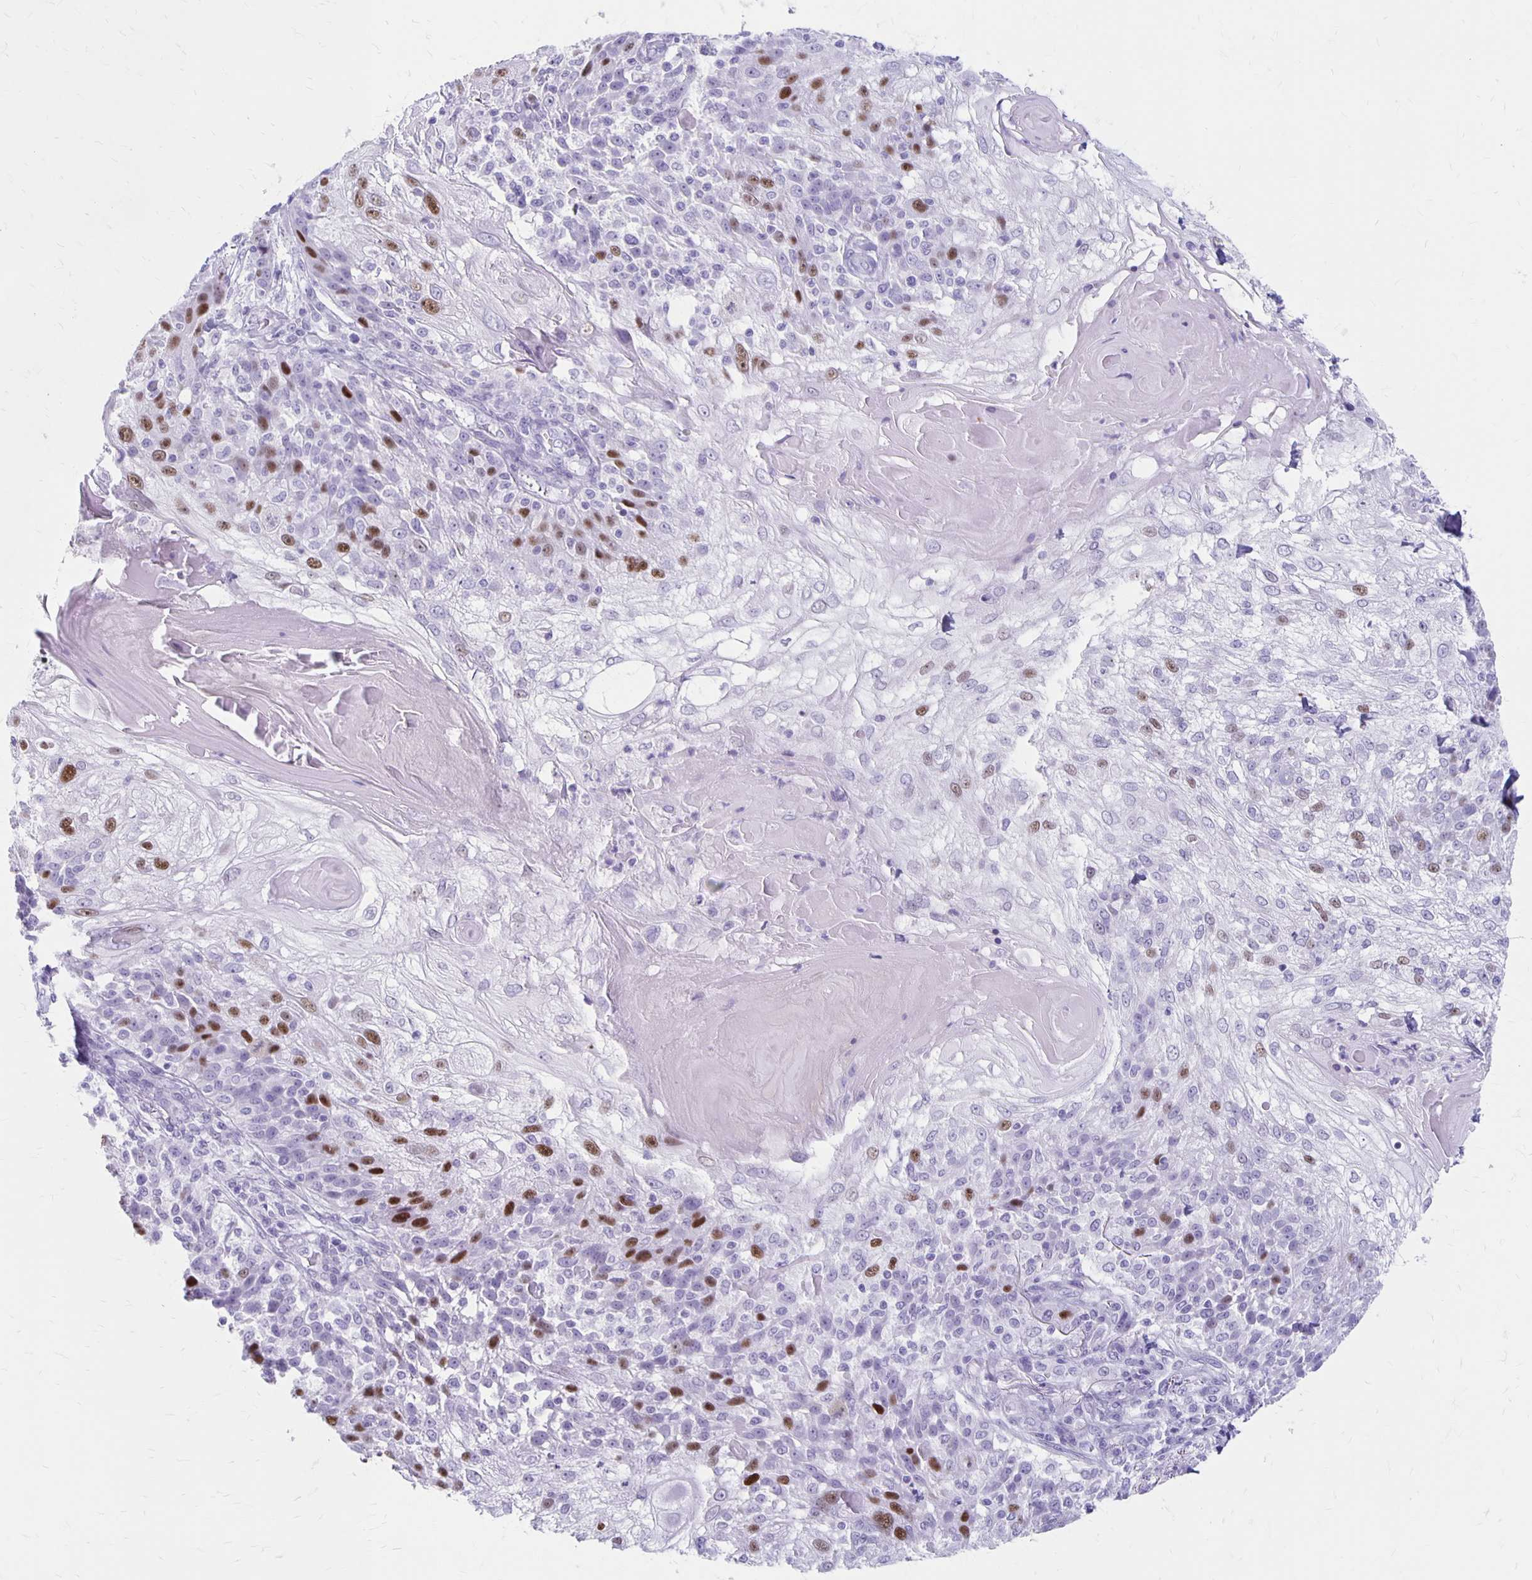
{"staining": {"intensity": "moderate", "quantity": "25%-75%", "location": "nuclear"}, "tissue": "skin cancer", "cell_type": "Tumor cells", "image_type": "cancer", "snomed": [{"axis": "morphology", "description": "Normal tissue, NOS"}, {"axis": "morphology", "description": "Squamous cell carcinoma, NOS"}, {"axis": "topography", "description": "Skin"}], "caption": "A brown stain highlights moderate nuclear expression of a protein in human squamous cell carcinoma (skin) tumor cells.", "gene": "MAGEC2", "patient": {"sex": "female", "age": 83}}